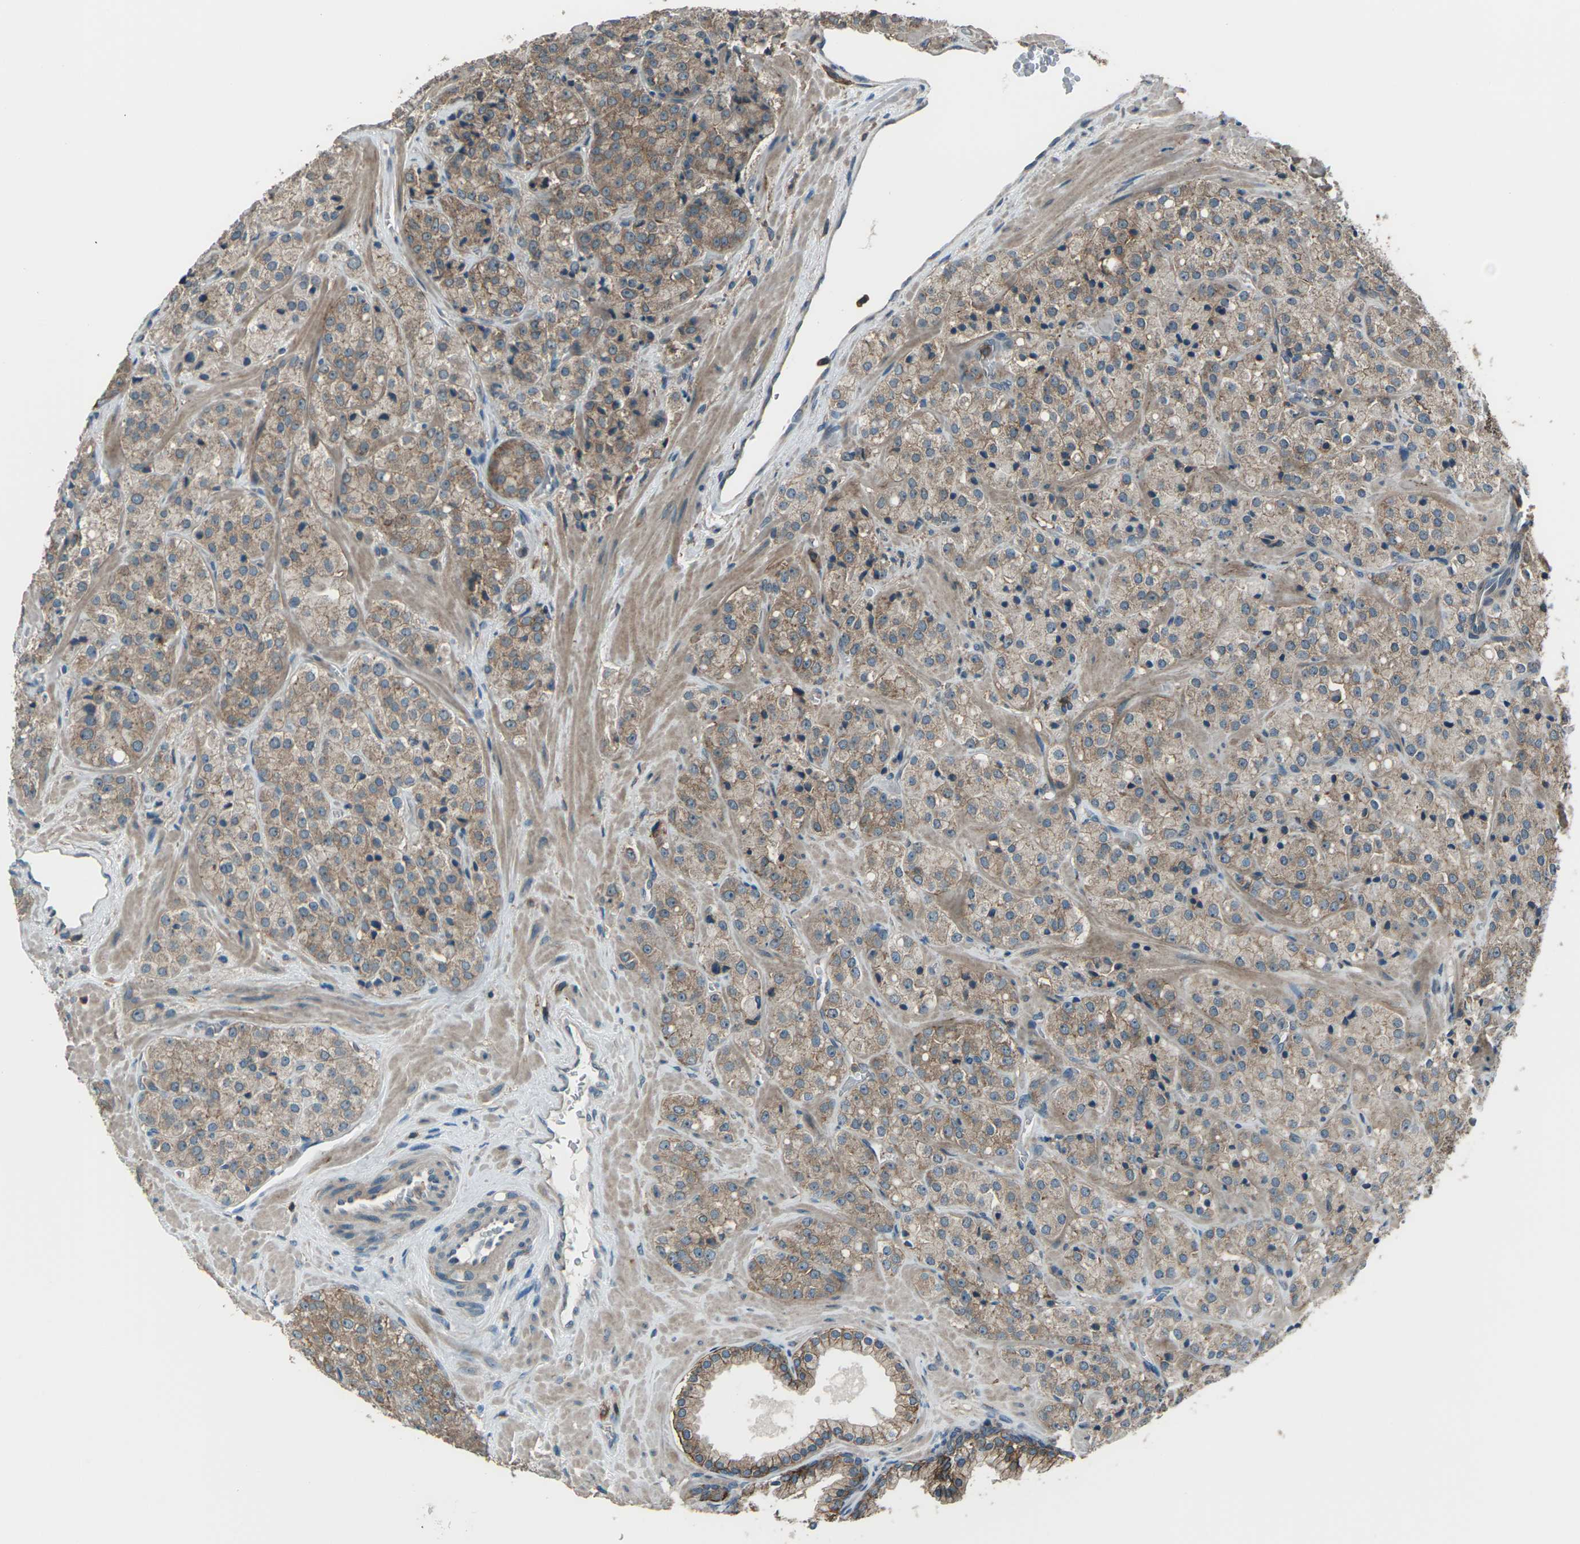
{"staining": {"intensity": "weak", "quantity": ">75%", "location": "cytoplasmic/membranous"}, "tissue": "prostate cancer", "cell_type": "Tumor cells", "image_type": "cancer", "snomed": [{"axis": "morphology", "description": "Adenocarcinoma, High grade"}, {"axis": "topography", "description": "Prostate"}], "caption": "Immunohistochemical staining of human prostate cancer (adenocarcinoma (high-grade)) reveals weak cytoplasmic/membranous protein staining in approximately >75% of tumor cells.", "gene": "CMTM4", "patient": {"sex": "male", "age": 64}}